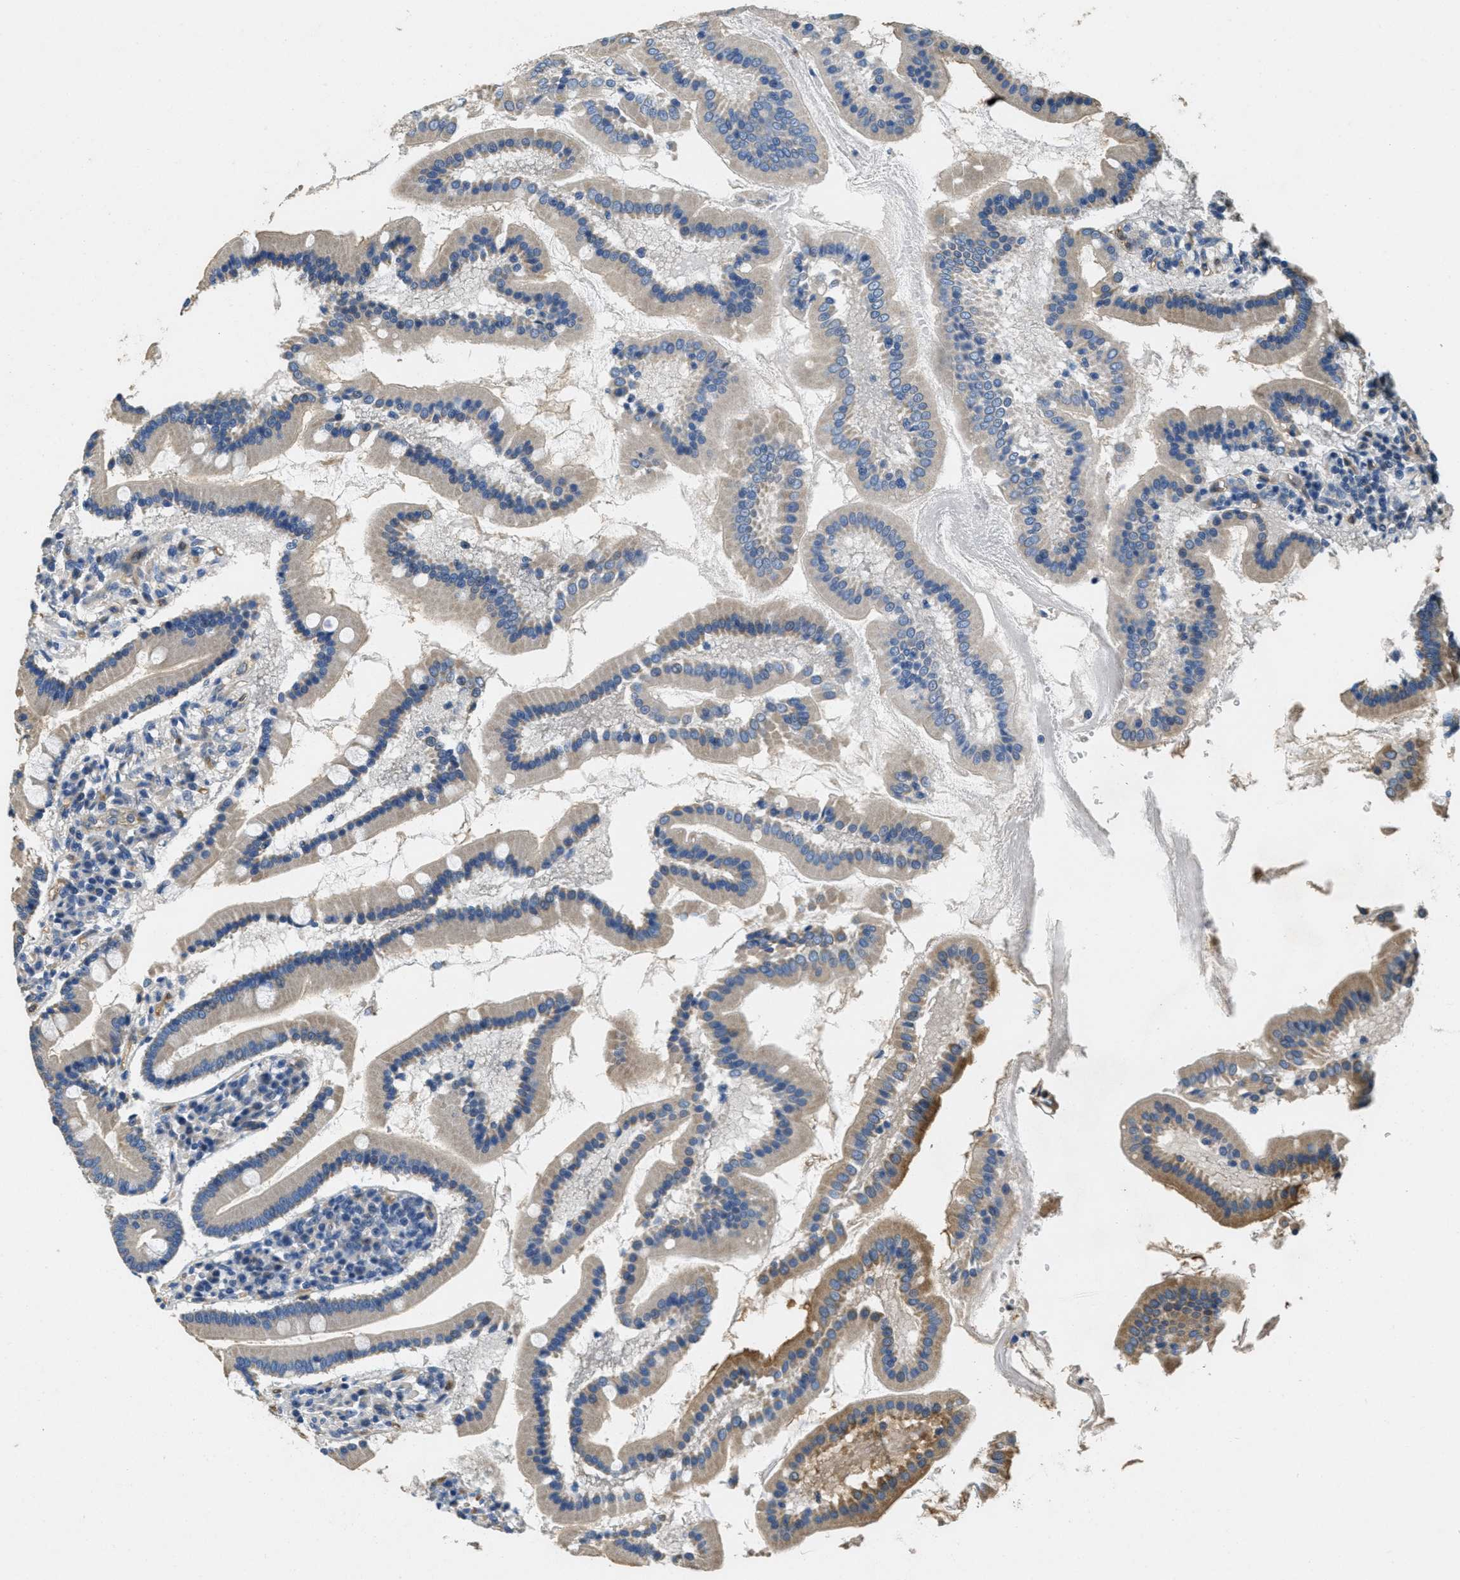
{"staining": {"intensity": "moderate", "quantity": ">75%", "location": "cytoplasmic/membranous"}, "tissue": "duodenum", "cell_type": "Glandular cells", "image_type": "normal", "snomed": [{"axis": "morphology", "description": "Normal tissue, NOS"}, {"axis": "topography", "description": "Duodenum"}], "caption": "High-power microscopy captured an immunohistochemistry image of normal duodenum, revealing moderate cytoplasmic/membranous expression in about >75% of glandular cells. Using DAB (3,3'-diaminobenzidine) (brown) and hematoxylin (blue) stains, captured at high magnification using brightfield microscopy.", "gene": "TOMM70", "patient": {"sex": "male", "age": 50}}